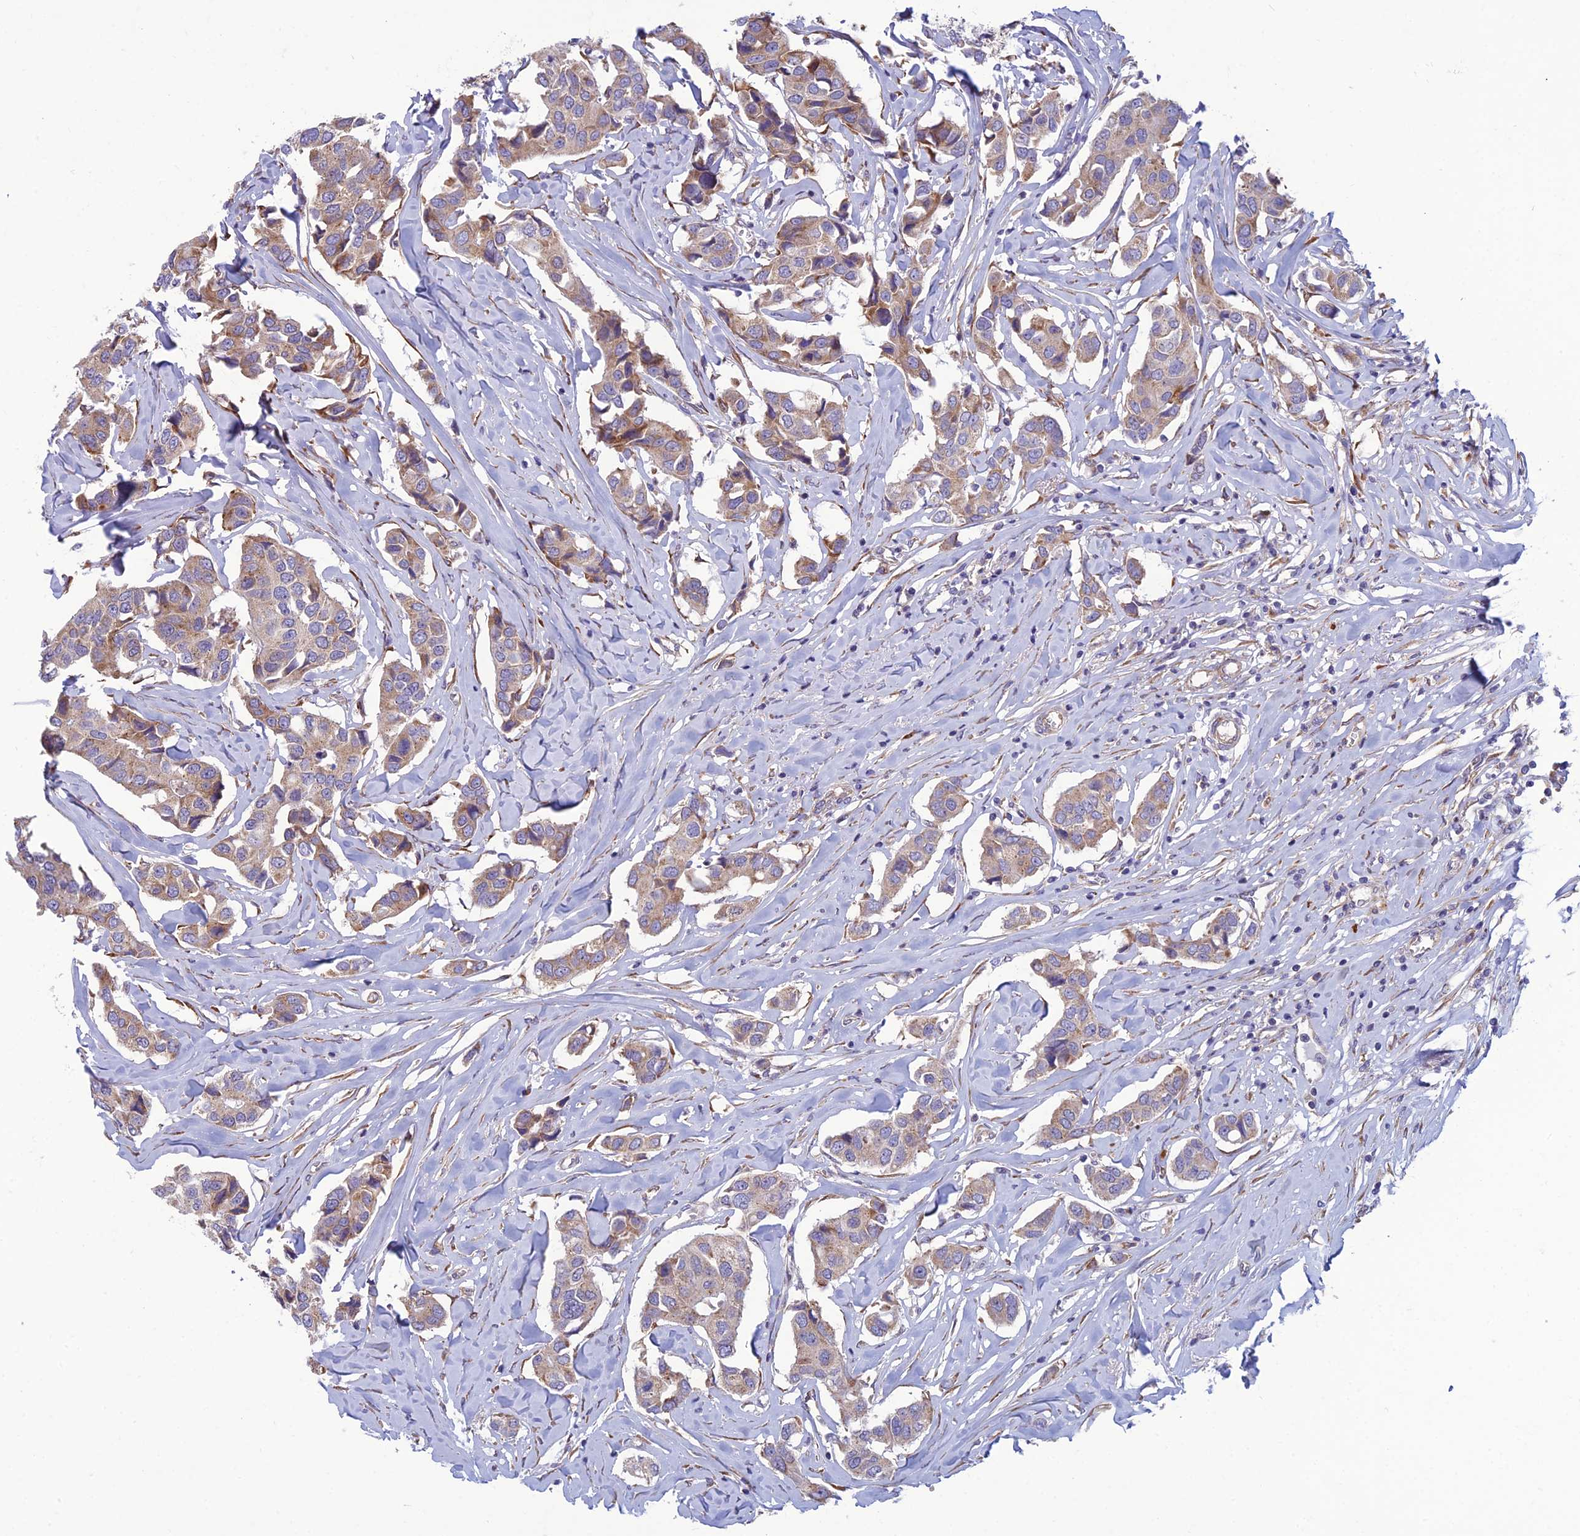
{"staining": {"intensity": "weak", "quantity": "25%-75%", "location": "cytoplasmic/membranous"}, "tissue": "breast cancer", "cell_type": "Tumor cells", "image_type": "cancer", "snomed": [{"axis": "morphology", "description": "Duct carcinoma"}, {"axis": "topography", "description": "Breast"}], "caption": "Human breast invasive ductal carcinoma stained for a protein (brown) shows weak cytoplasmic/membranous positive staining in approximately 25%-75% of tumor cells.", "gene": "RPL17-C18orf32", "patient": {"sex": "female", "age": 80}}